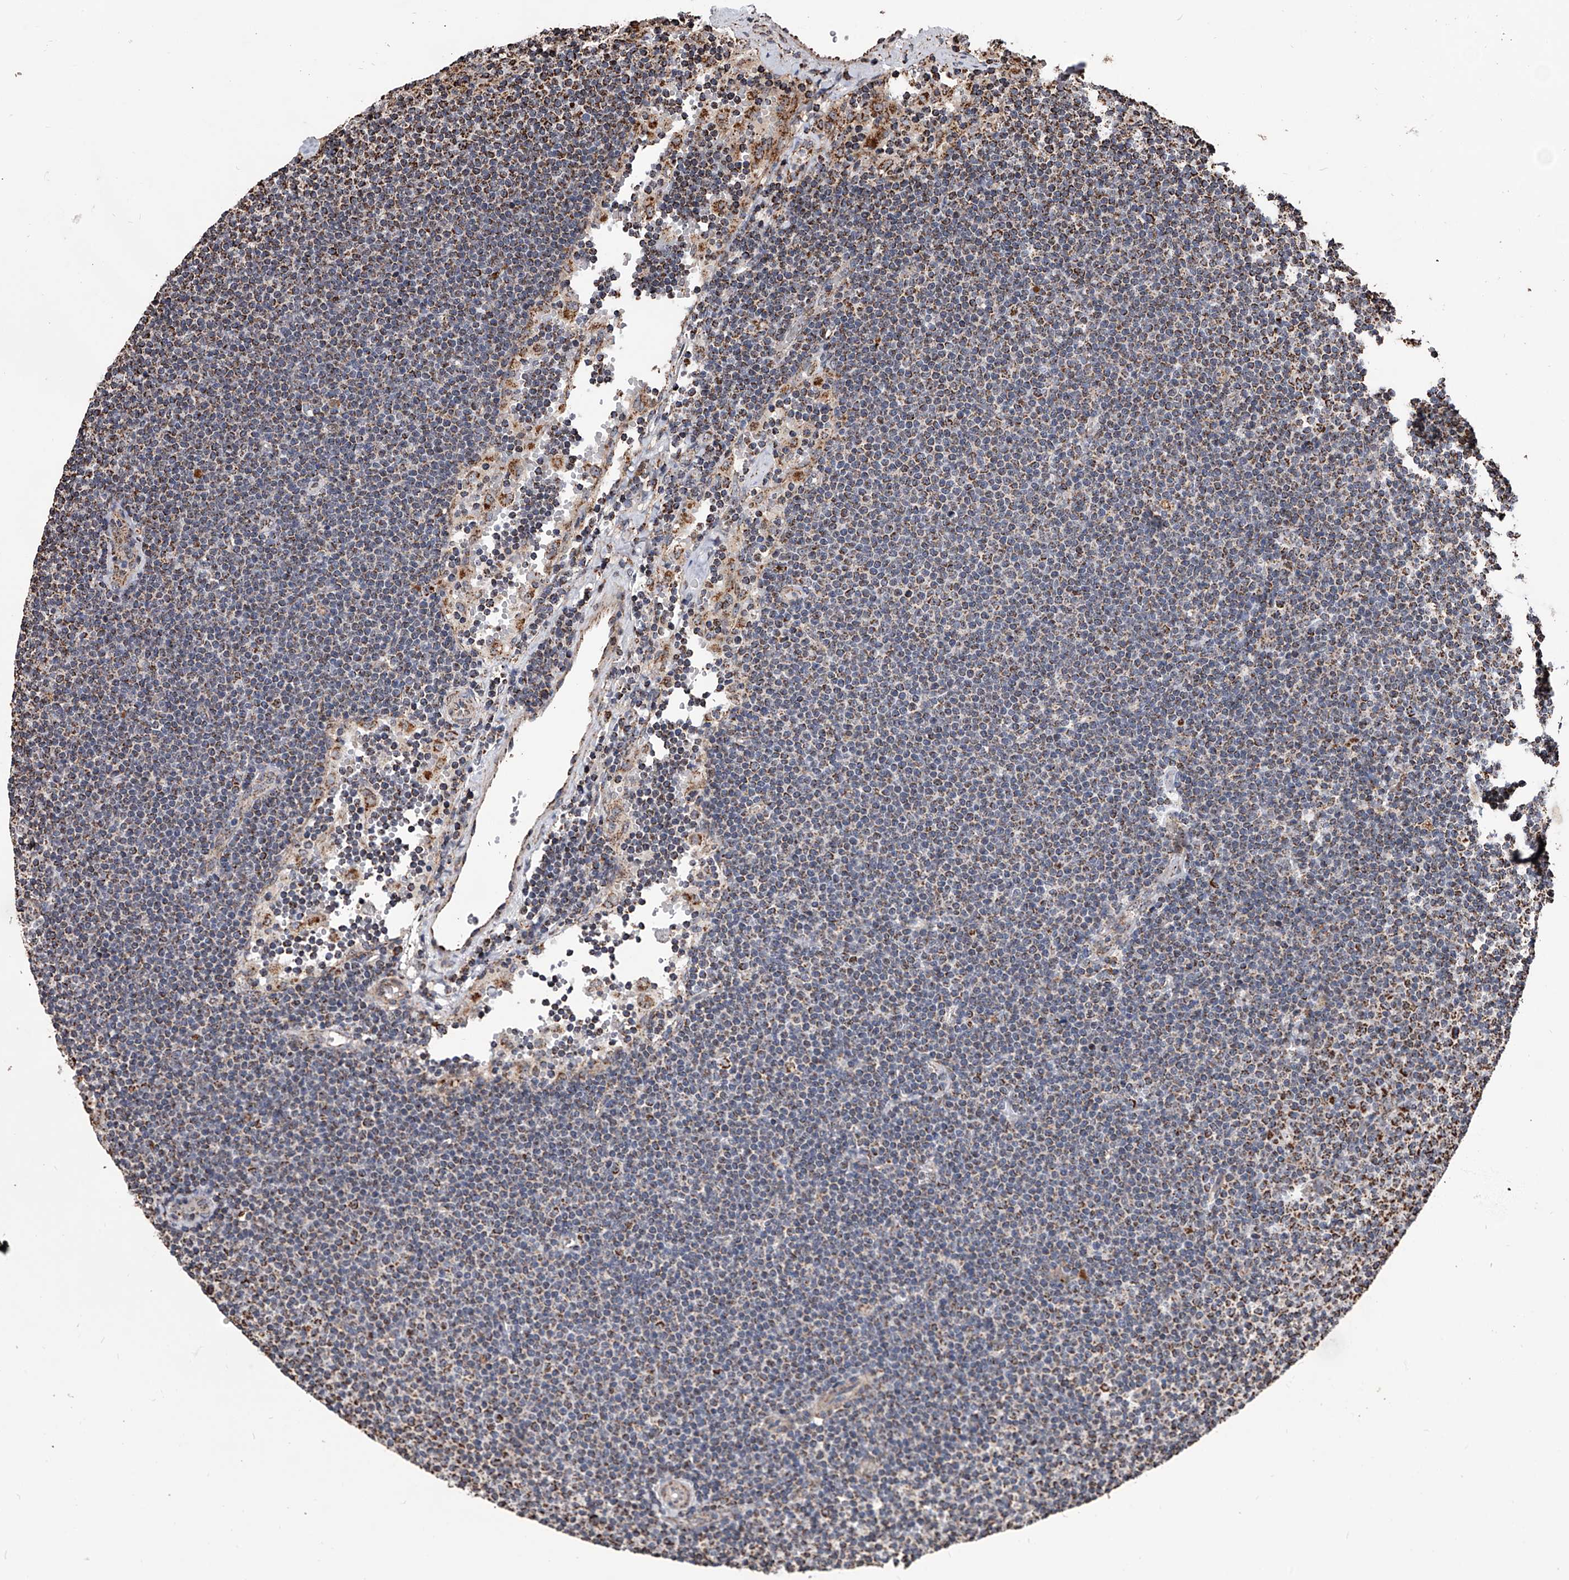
{"staining": {"intensity": "strong", "quantity": "25%-75%", "location": "cytoplasmic/membranous"}, "tissue": "lymphoma", "cell_type": "Tumor cells", "image_type": "cancer", "snomed": [{"axis": "morphology", "description": "Malignant lymphoma, non-Hodgkin's type, Low grade"}, {"axis": "topography", "description": "Lymph node"}], "caption": "An IHC image of tumor tissue is shown. Protein staining in brown shows strong cytoplasmic/membranous positivity in lymphoma within tumor cells.", "gene": "SMPDL3A", "patient": {"sex": "female", "age": 53}}